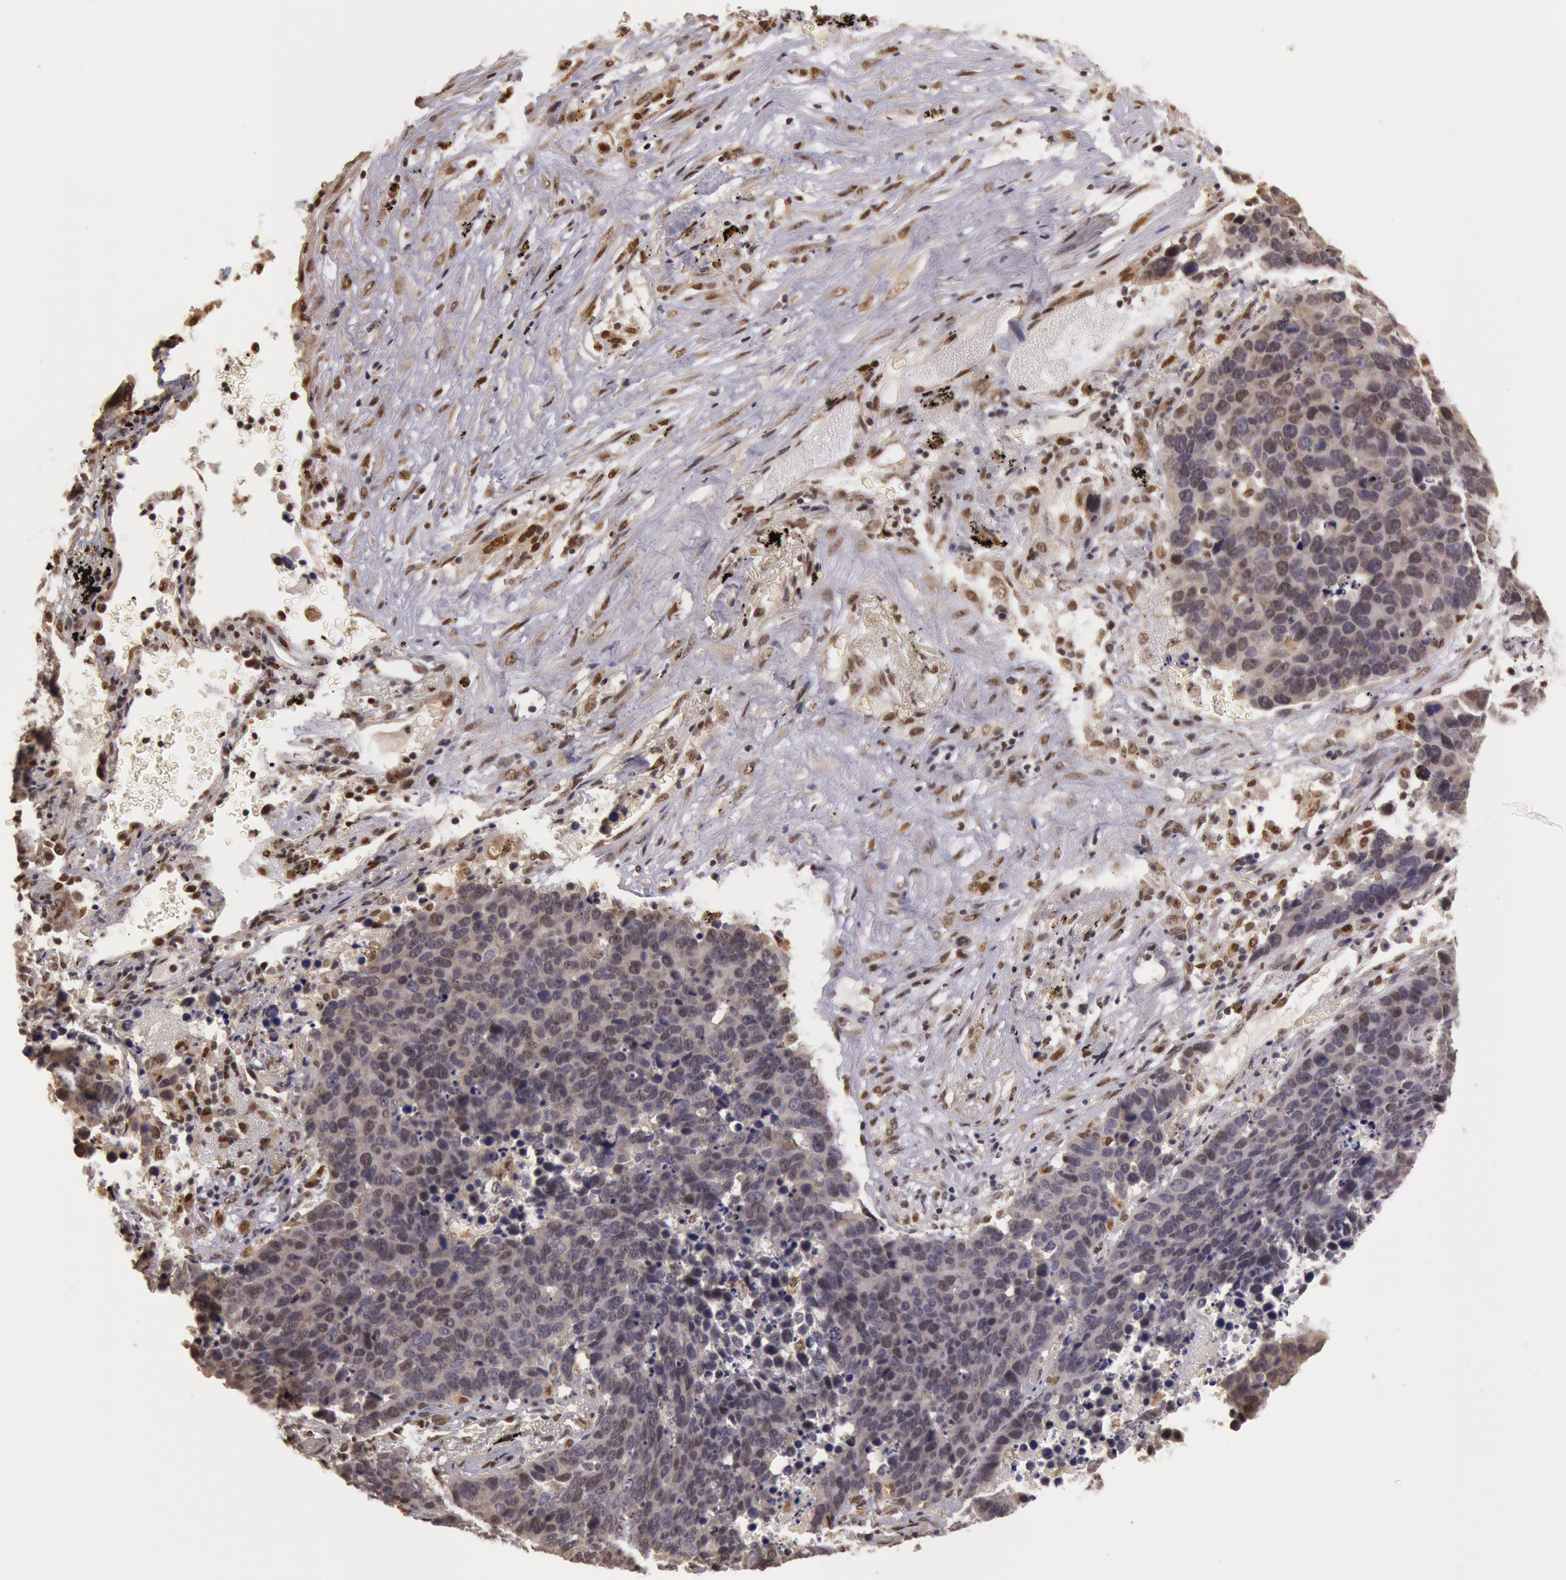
{"staining": {"intensity": "negative", "quantity": "none", "location": "none"}, "tissue": "lung cancer", "cell_type": "Tumor cells", "image_type": "cancer", "snomed": [{"axis": "morphology", "description": "Carcinoid, malignant, NOS"}, {"axis": "topography", "description": "Lung"}], "caption": "Immunohistochemical staining of human lung cancer reveals no significant positivity in tumor cells. (DAB IHC, high magnification).", "gene": "LIG4", "patient": {"sex": "male", "age": 60}}